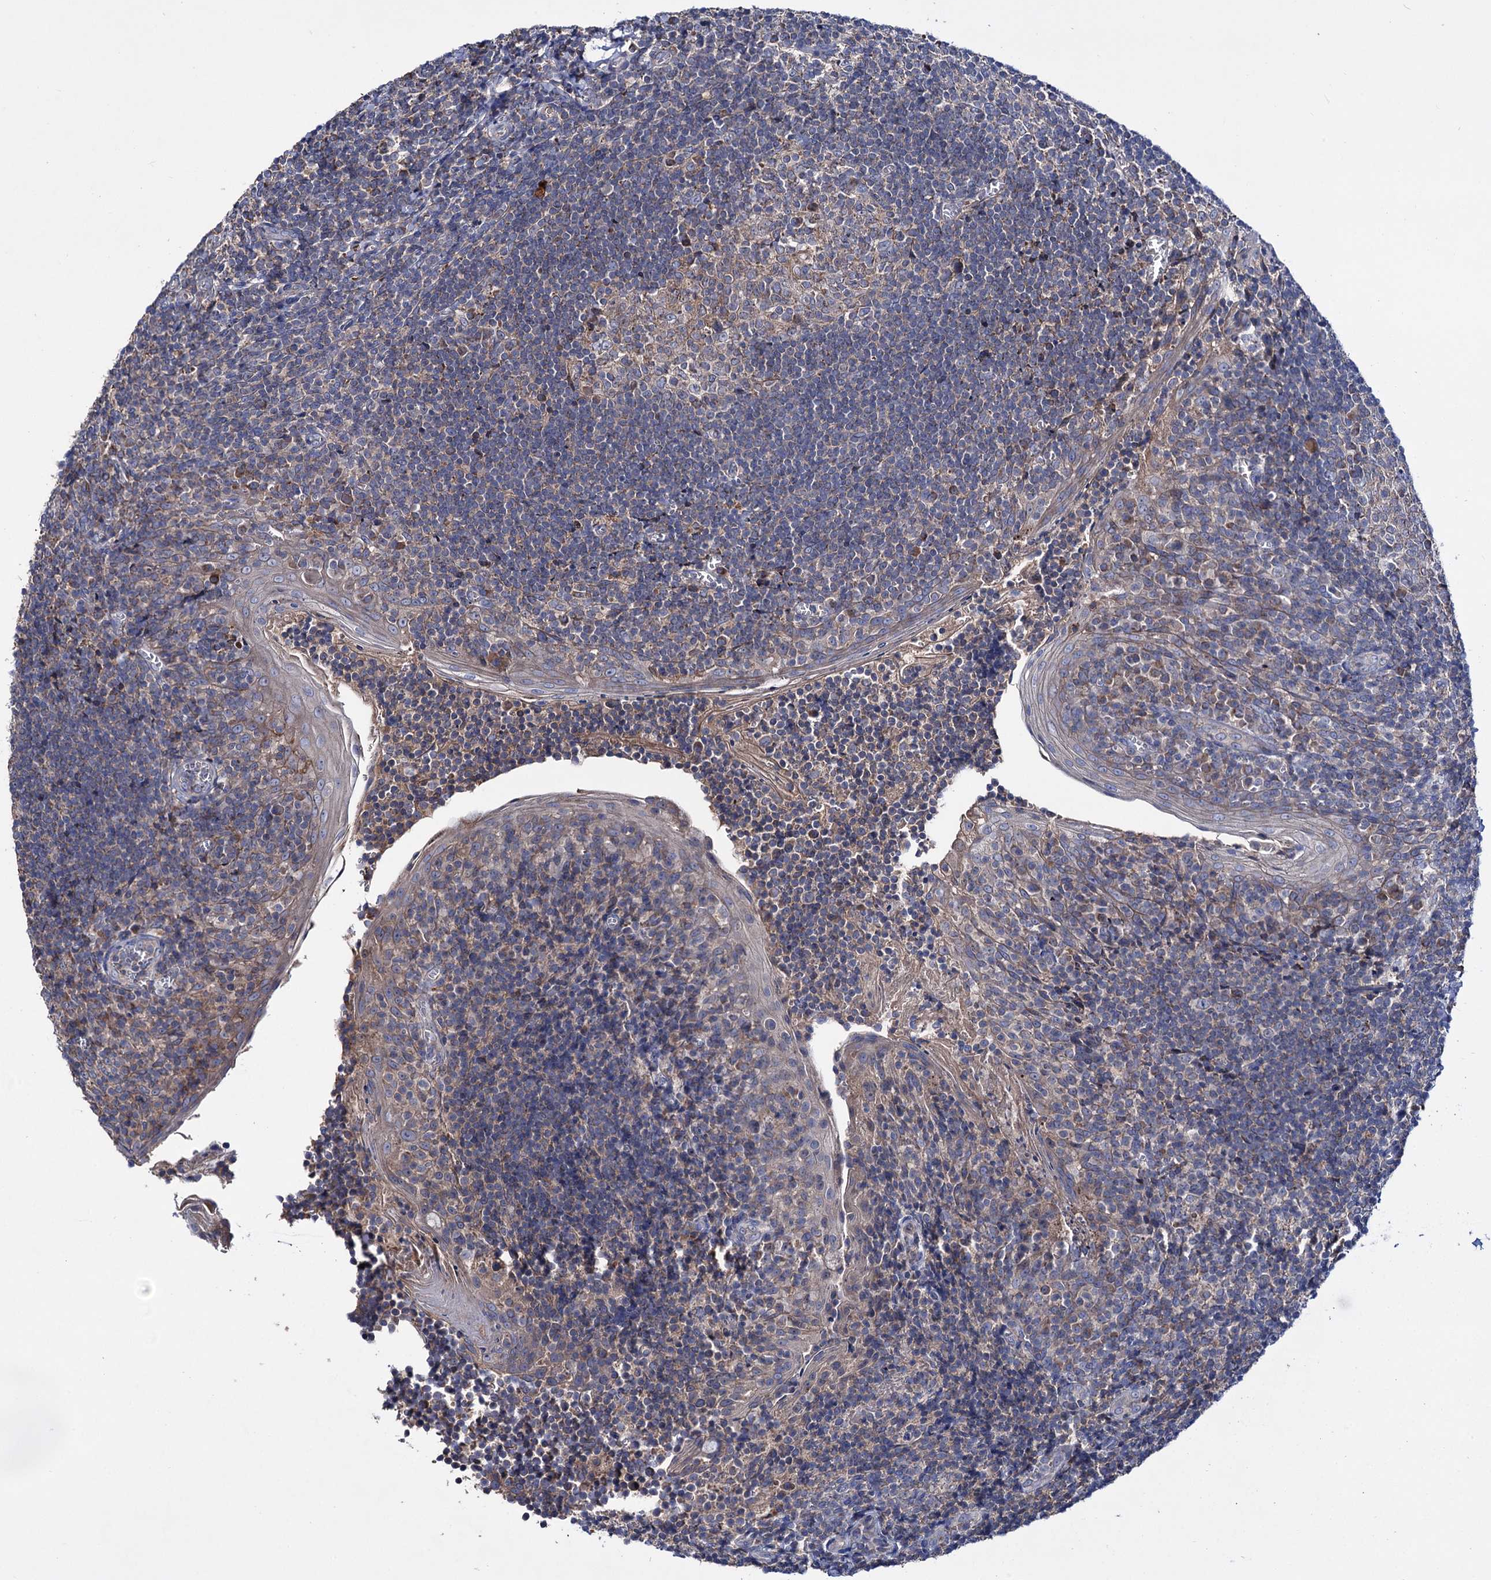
{"staining": {"intensity": "moderate", "quantity": "<25%", "location": "cytoplasmic/membranous"}, "tissue": "tonsil", "cell_type": "Germinal center cells", "image_type": "normal", "snomed": [{"axis": "morphology", "description": "Normal tissue, NOS"}, {"axis": "topography", "description": "Tonsil"}], "caption": "Unremarkable tonsil was stained to show a protein in brown. There is low levels of moderate cytoplasmic/membranous expression in approximately <25% of germinal center cells. (Brightfield microscopy of DAB IHC at high magnification).", "gene": "CLPB", "patient": {"sex": "male", "age": 27}}